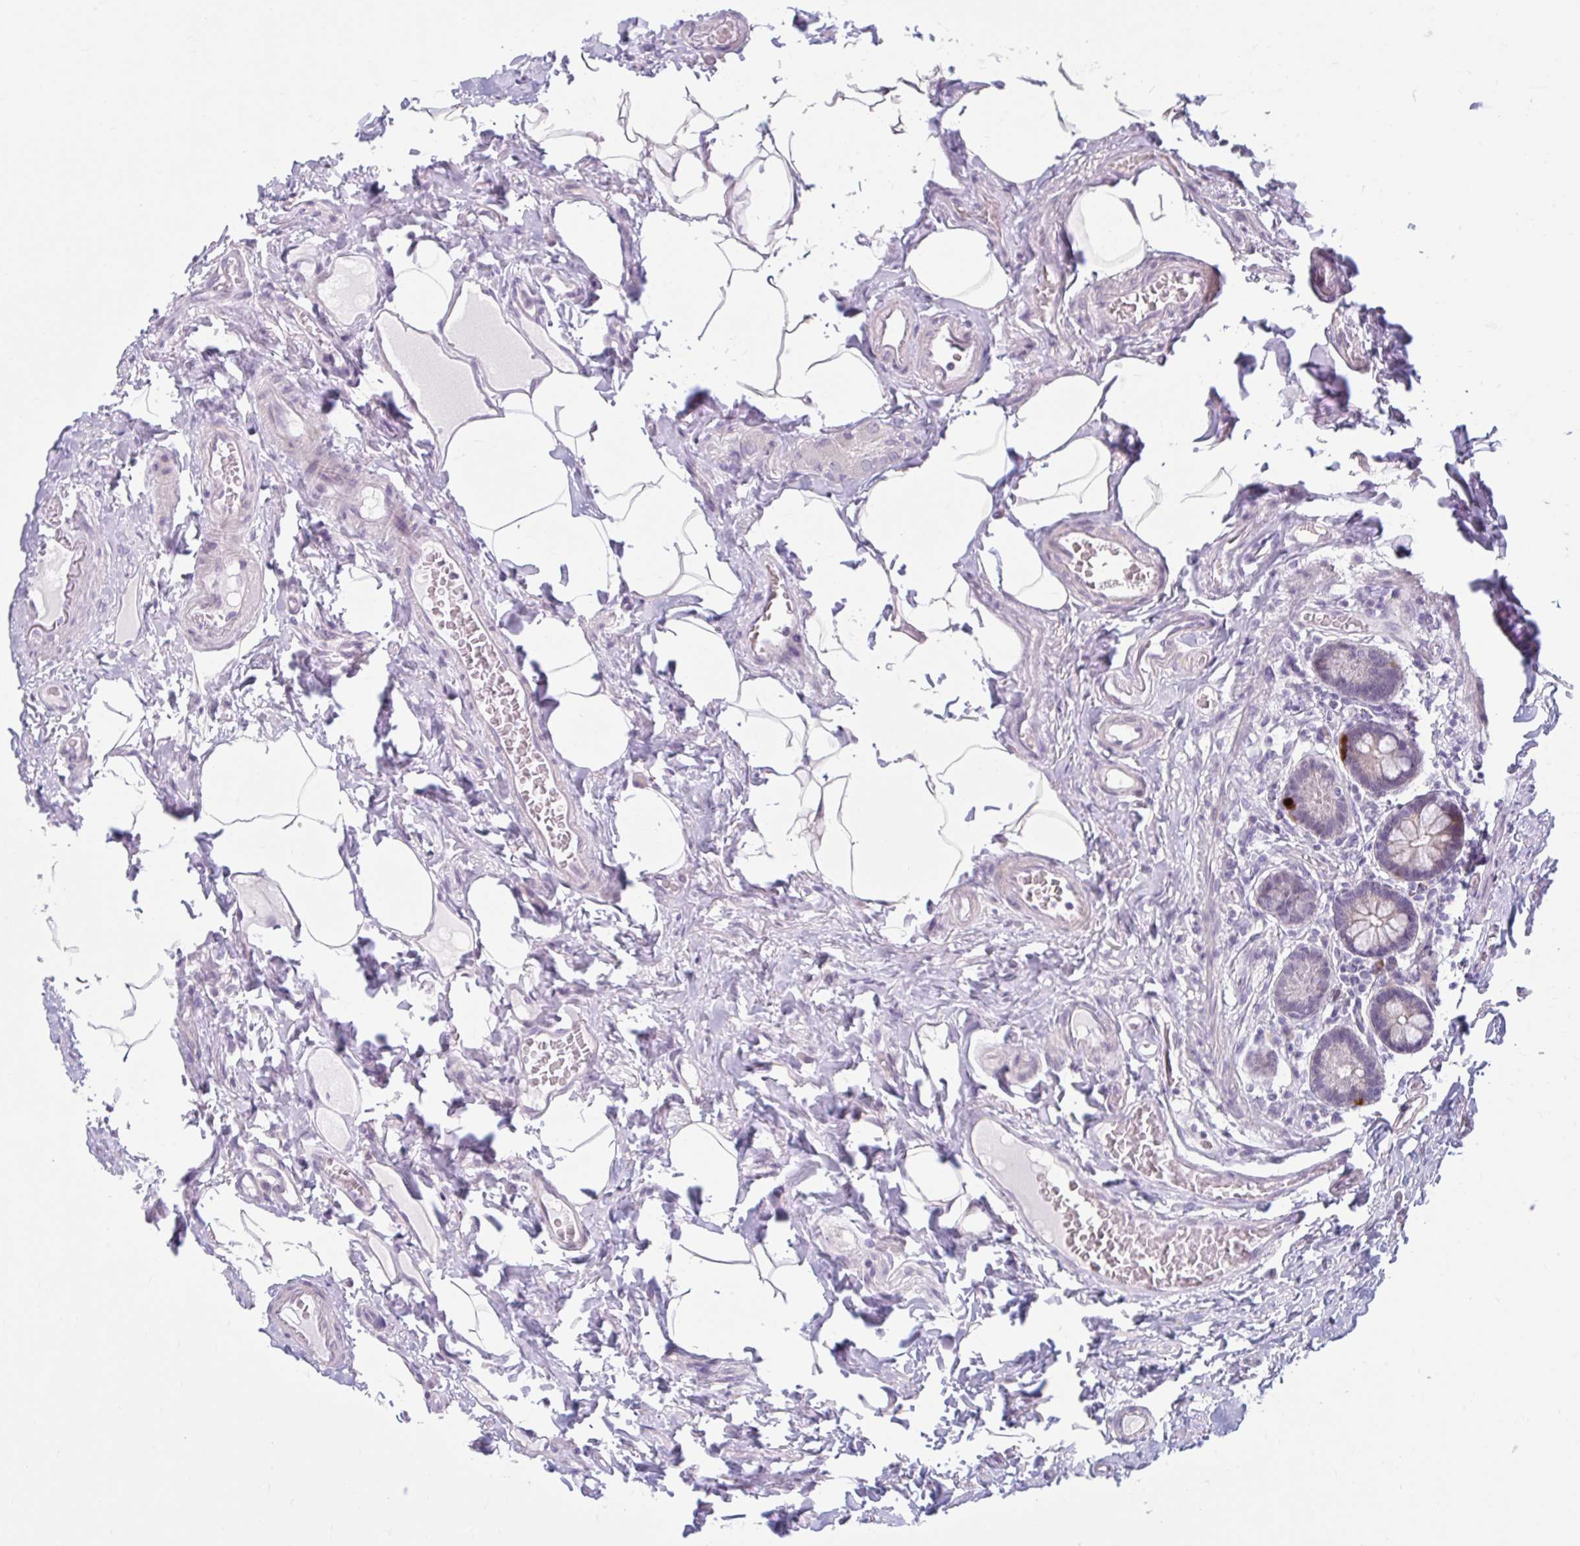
{"staining": {"intensity": "moderate", "quantity": "25%-75%", "location": "cytoplasmic/membranous"}, "tissue": "small intestine", "cell_type": "Glandular cells", "image_type": "normal", "snomed": [{"axis": "morphology", "description": "Normal tissue, NOS"}, {"axis": "topography", "description": "Small intestine"}], "caption": "A photomicrograph of human small intestine stained for a protein reveals moderate cytoplasmic/membranous brown staining in glandular cells. The protein is stained brown, and the nuclei are stained in blue (DAB (3,3'-diaminobenzidine) IHC with brightfield microscopy, high magnification).", "gene": "FAM153A", "patient": {"sex": "female", "age": 64}}